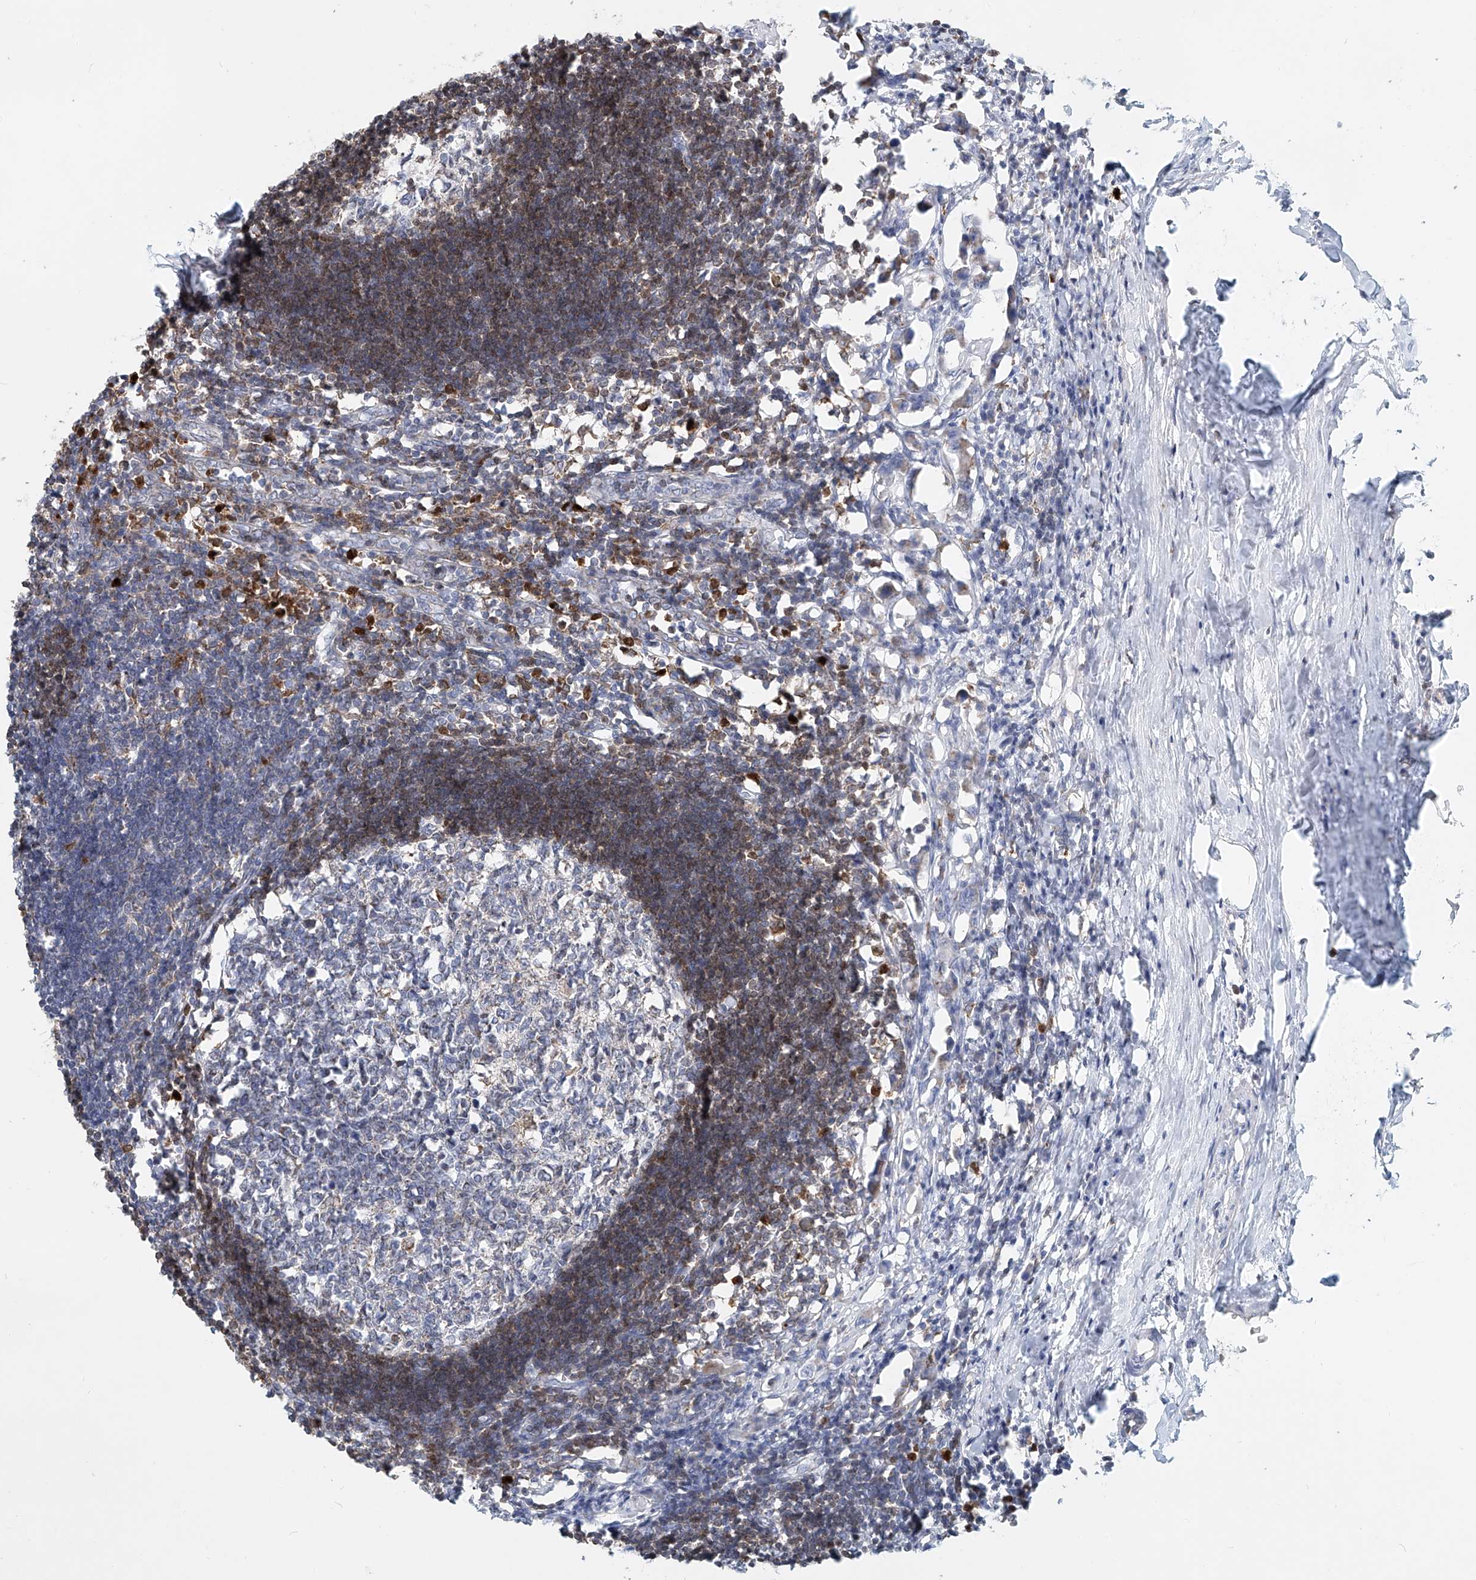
{"staining": {"intensity": "negative", "quantity": "none", "location": "none"}, "tissue": "lymph node", "cell_type": "Germinal center cells", "image_type": "normal", "snomed": [{"axis": "morphology", "description": "Normal tissue, NOS"}, {"axis": "morphology", "description": "Malignant melanoma, Metastatic site"}, {"axis": "topography", "description": "Lymph node"}], "caption": "Immunohistochemistry (IHC) photomicrograph of benign human lymph node stained for a protein (brown), which demonstrates no staining in germinal center cells.", "gene": "PTPRA", "patient": {"sex": "male", "age": 41}}